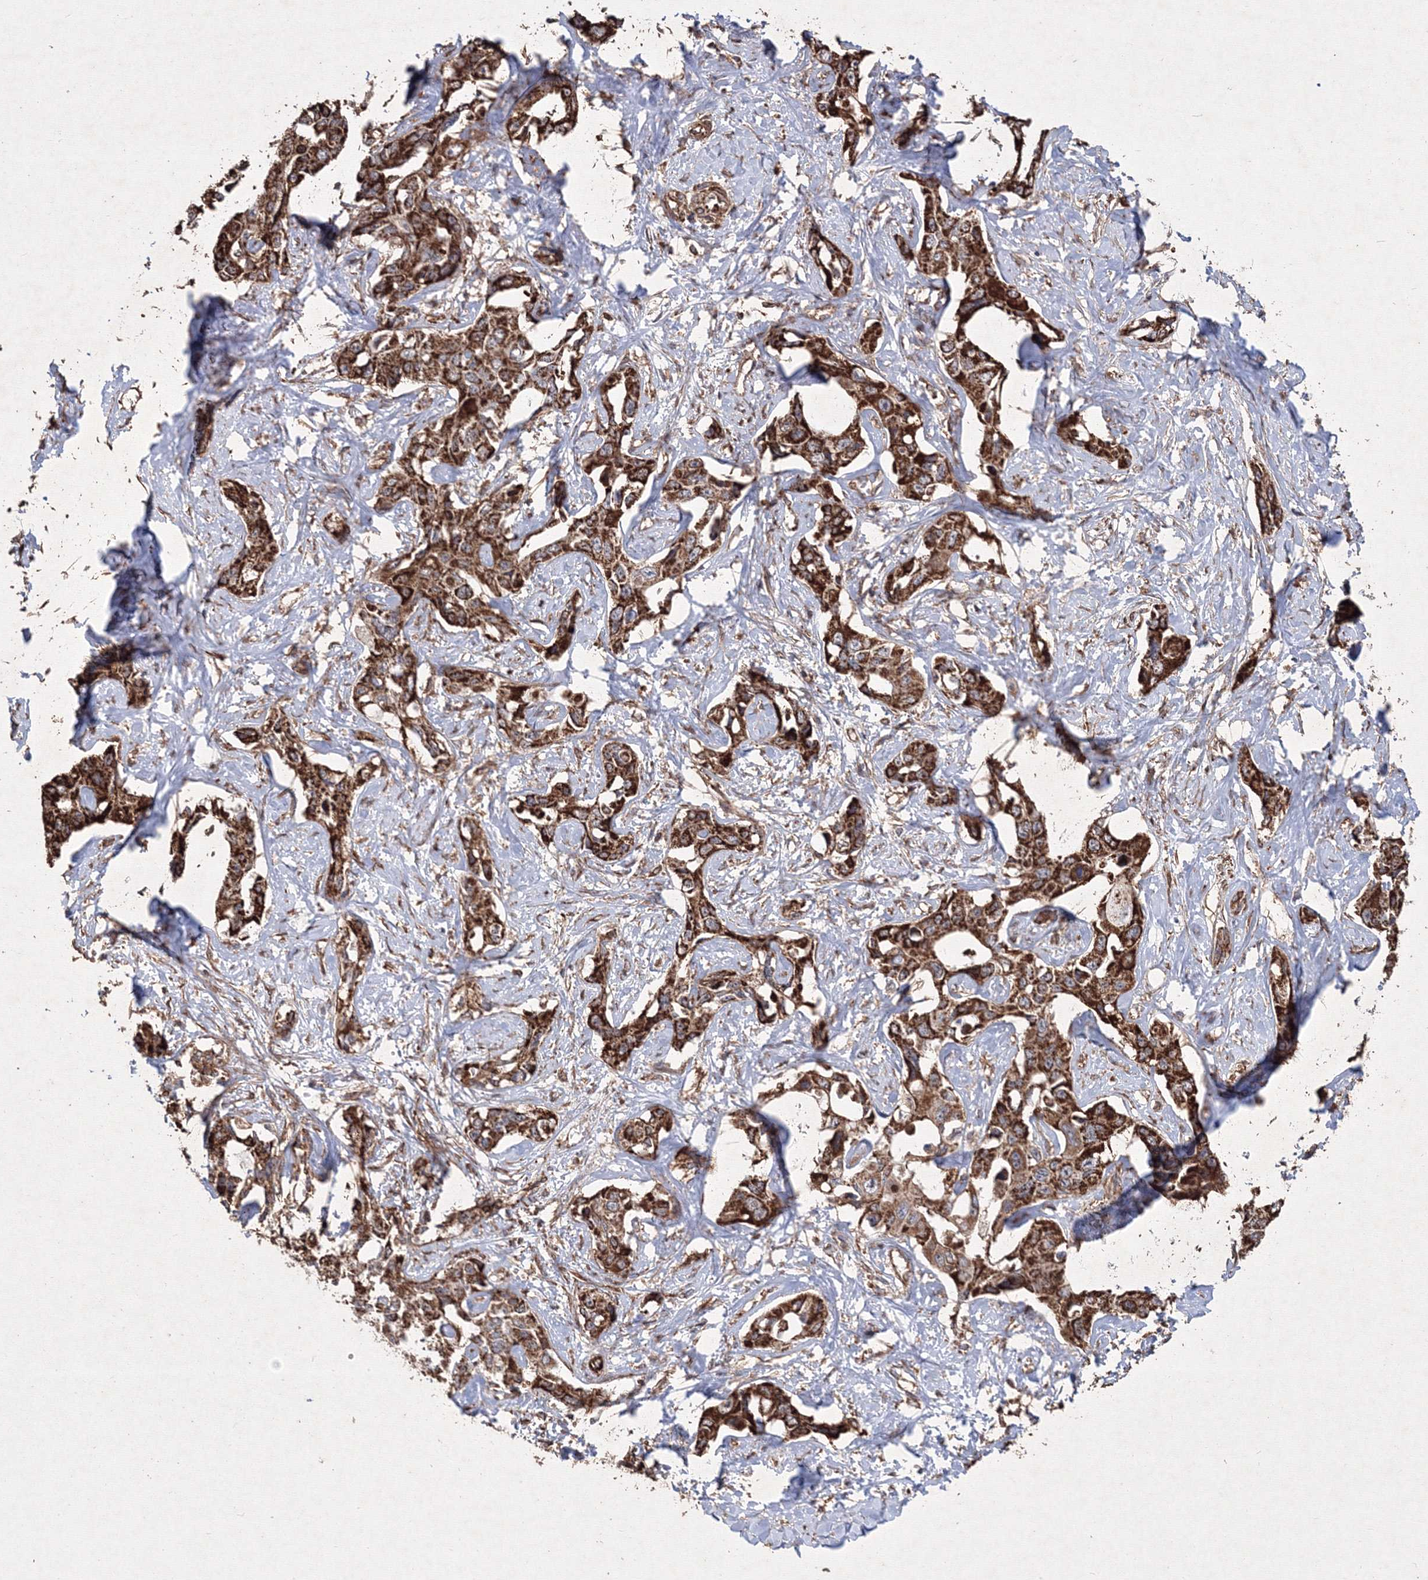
{"staining": {"intensity": "strong", "quantity": ">75%", "location": "cytoplasmic/membranous"}, "tissue": "liver cancer", "cell_type": "Tumor cells", "image_type": "cancer", "snomed": [{"axis": "morphology", "description": "Cholangiocarcinoma"}, {"axis": "topography", "description": "Liver"}], "caption": "Liver cancer (cholangiocarcinoma) was stained to show a protein in brown. There is high levels of strong cytoplasmic/membranous expression in approximately >75% of tumor cells.", "gene": "TMEM139", "patient": {"sex": "male", "age": 59}}